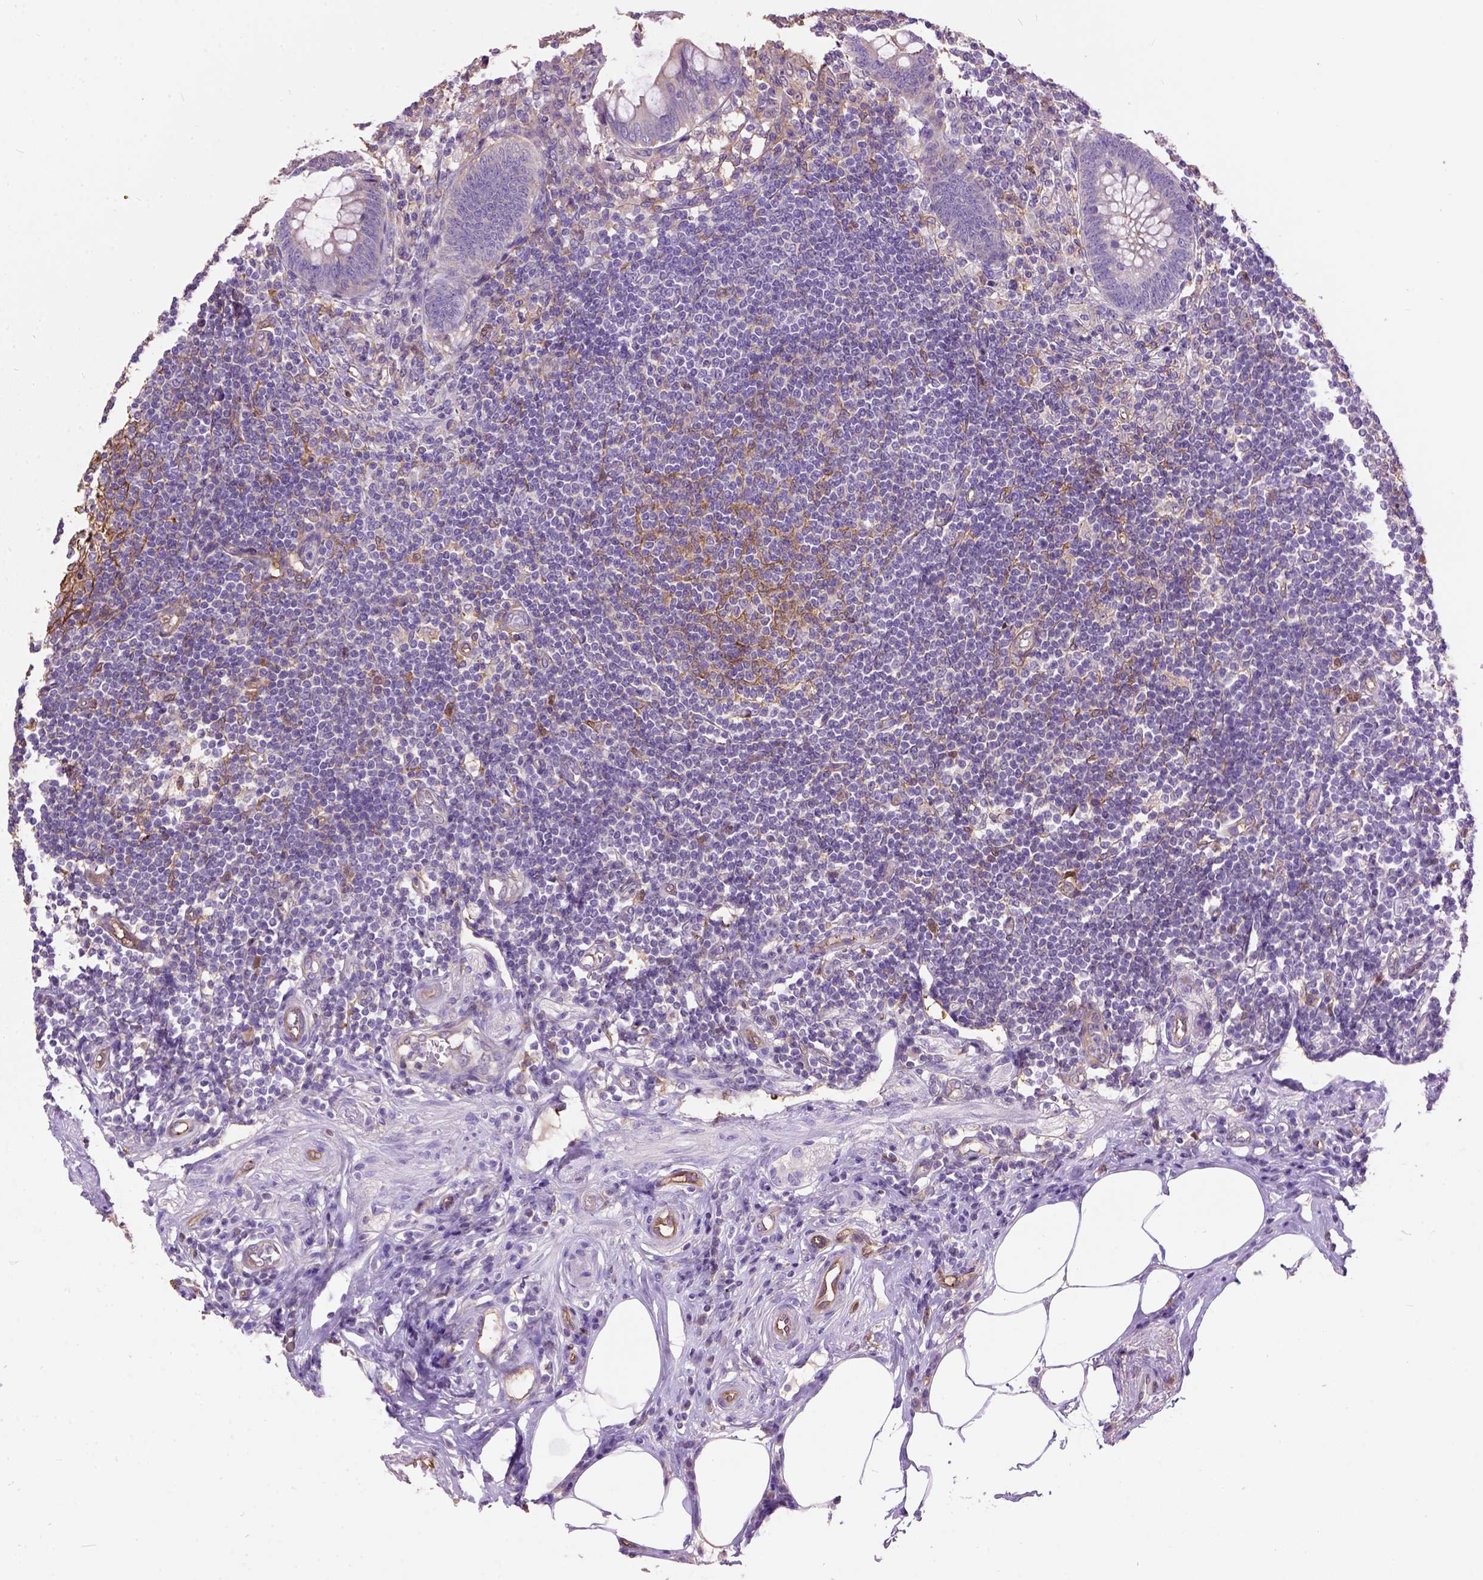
{"staining": {"intensity": "negative", "quantity": "none", "location": "none"}, "tissue": "appendix", "cell_type": "Glandular cells", "image_type": "normal", "snomed": [{"axis": "morphology", "description": "Normal tissue, NOS"}, {"axis": "topography", "description": "Appendix"}], "caption": "Glandular cells are negative for brown protein staining in normal appendix. (Brightfield microscopy of DAB IHC at high magnification).", "gene": "SEMA4F", "patient": {"sex": "female", "age": 57}}